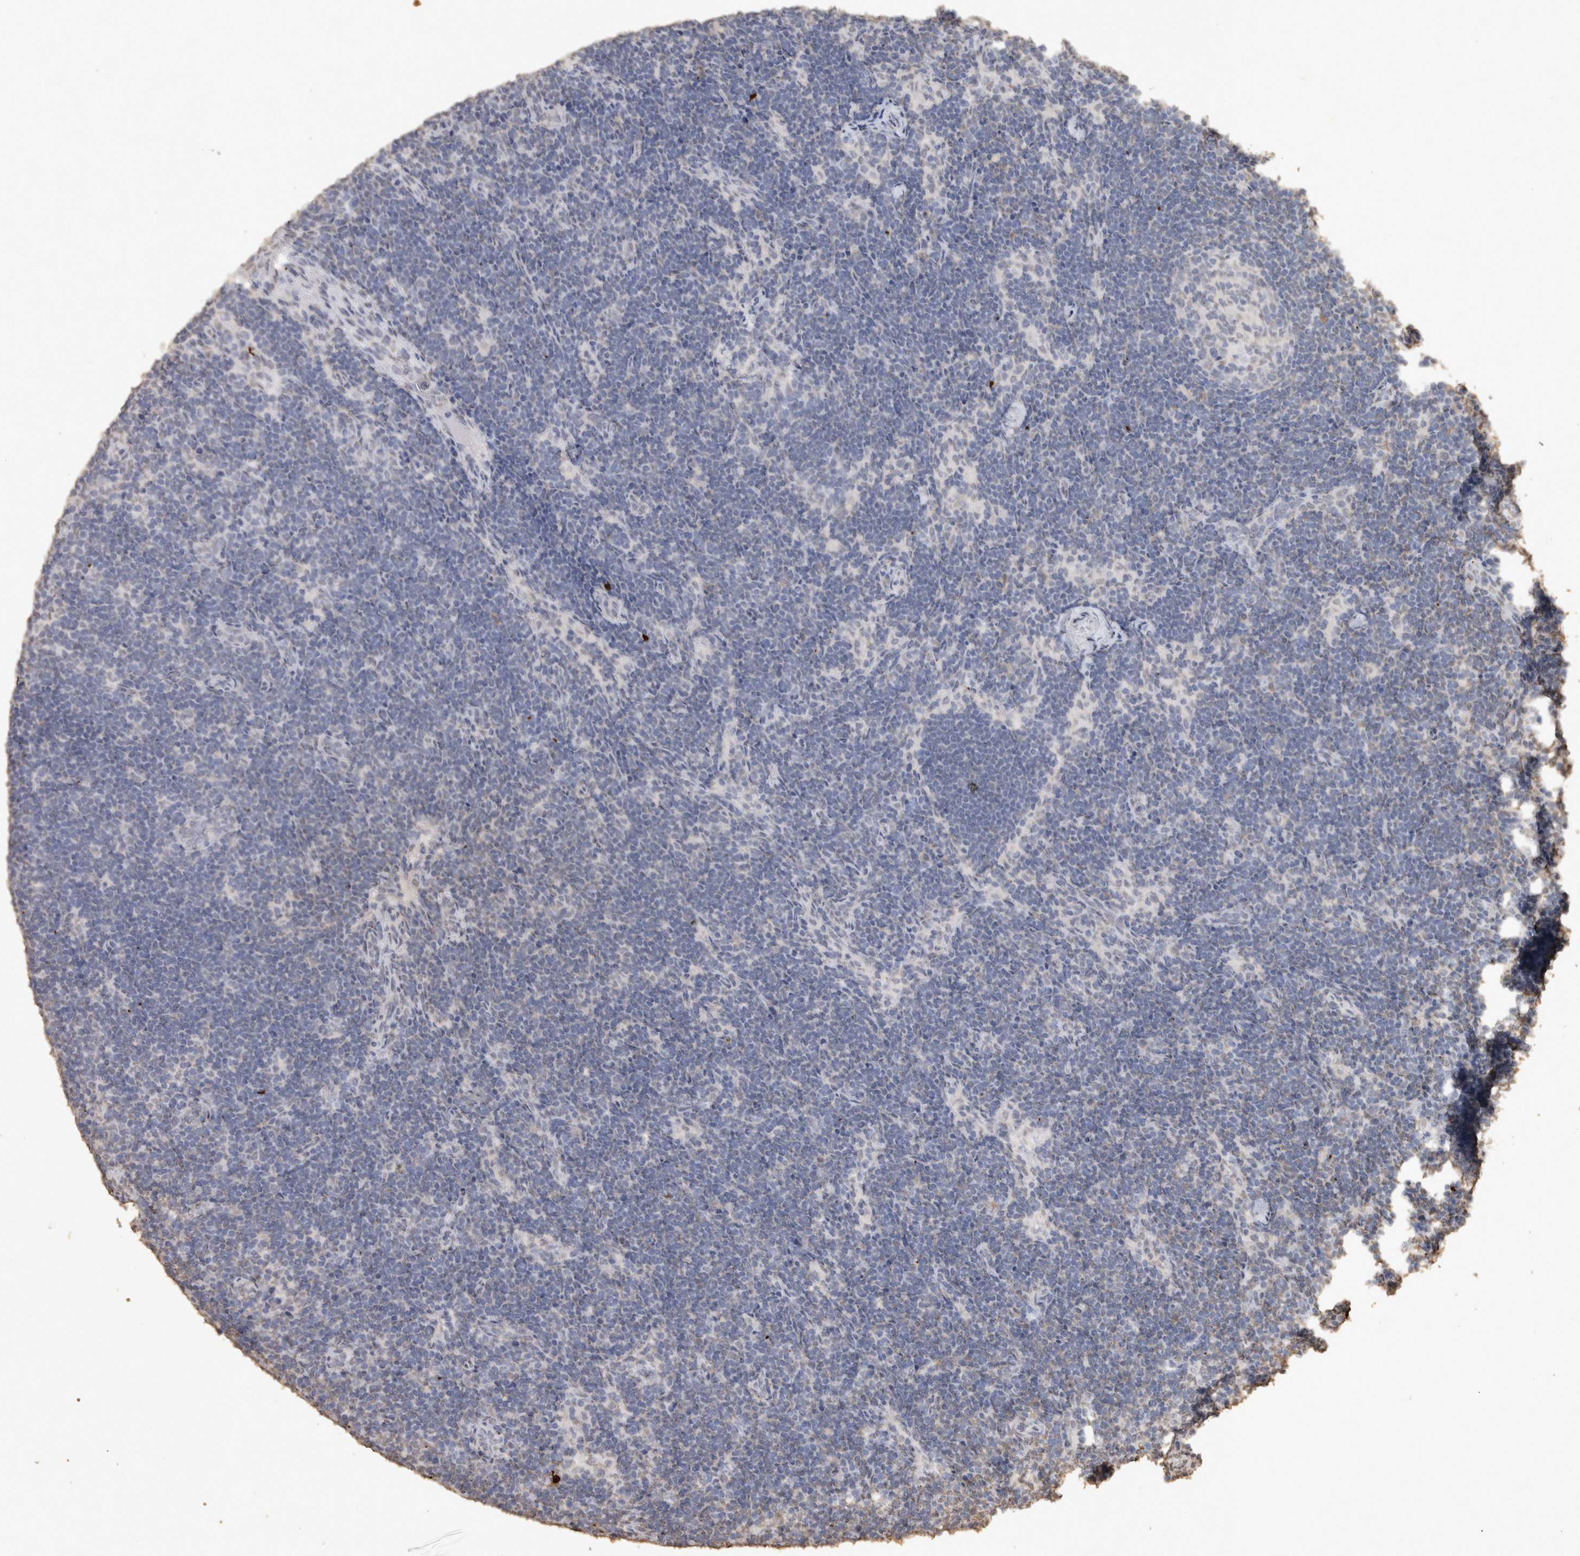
{"staining": {"intensity": "negative", "quantity": "none", "location": "none"}, "tissue": "lymph node", "cell_type": "Germinal center cells", "image_type": "normal", "snomed": [{"axis": "morphology", "description": "Normal tissue, NOS"}, {"axis": "topography", "description": "Lymph node"}], "caption": "DAB (3,3'-diaminobenzidine) immunohistochemical staining of unremarkable human lymph node displays no significant staining in germinal center cells.", "gene": "HAND2", "patient": {"sex": "female", "age": 22}}